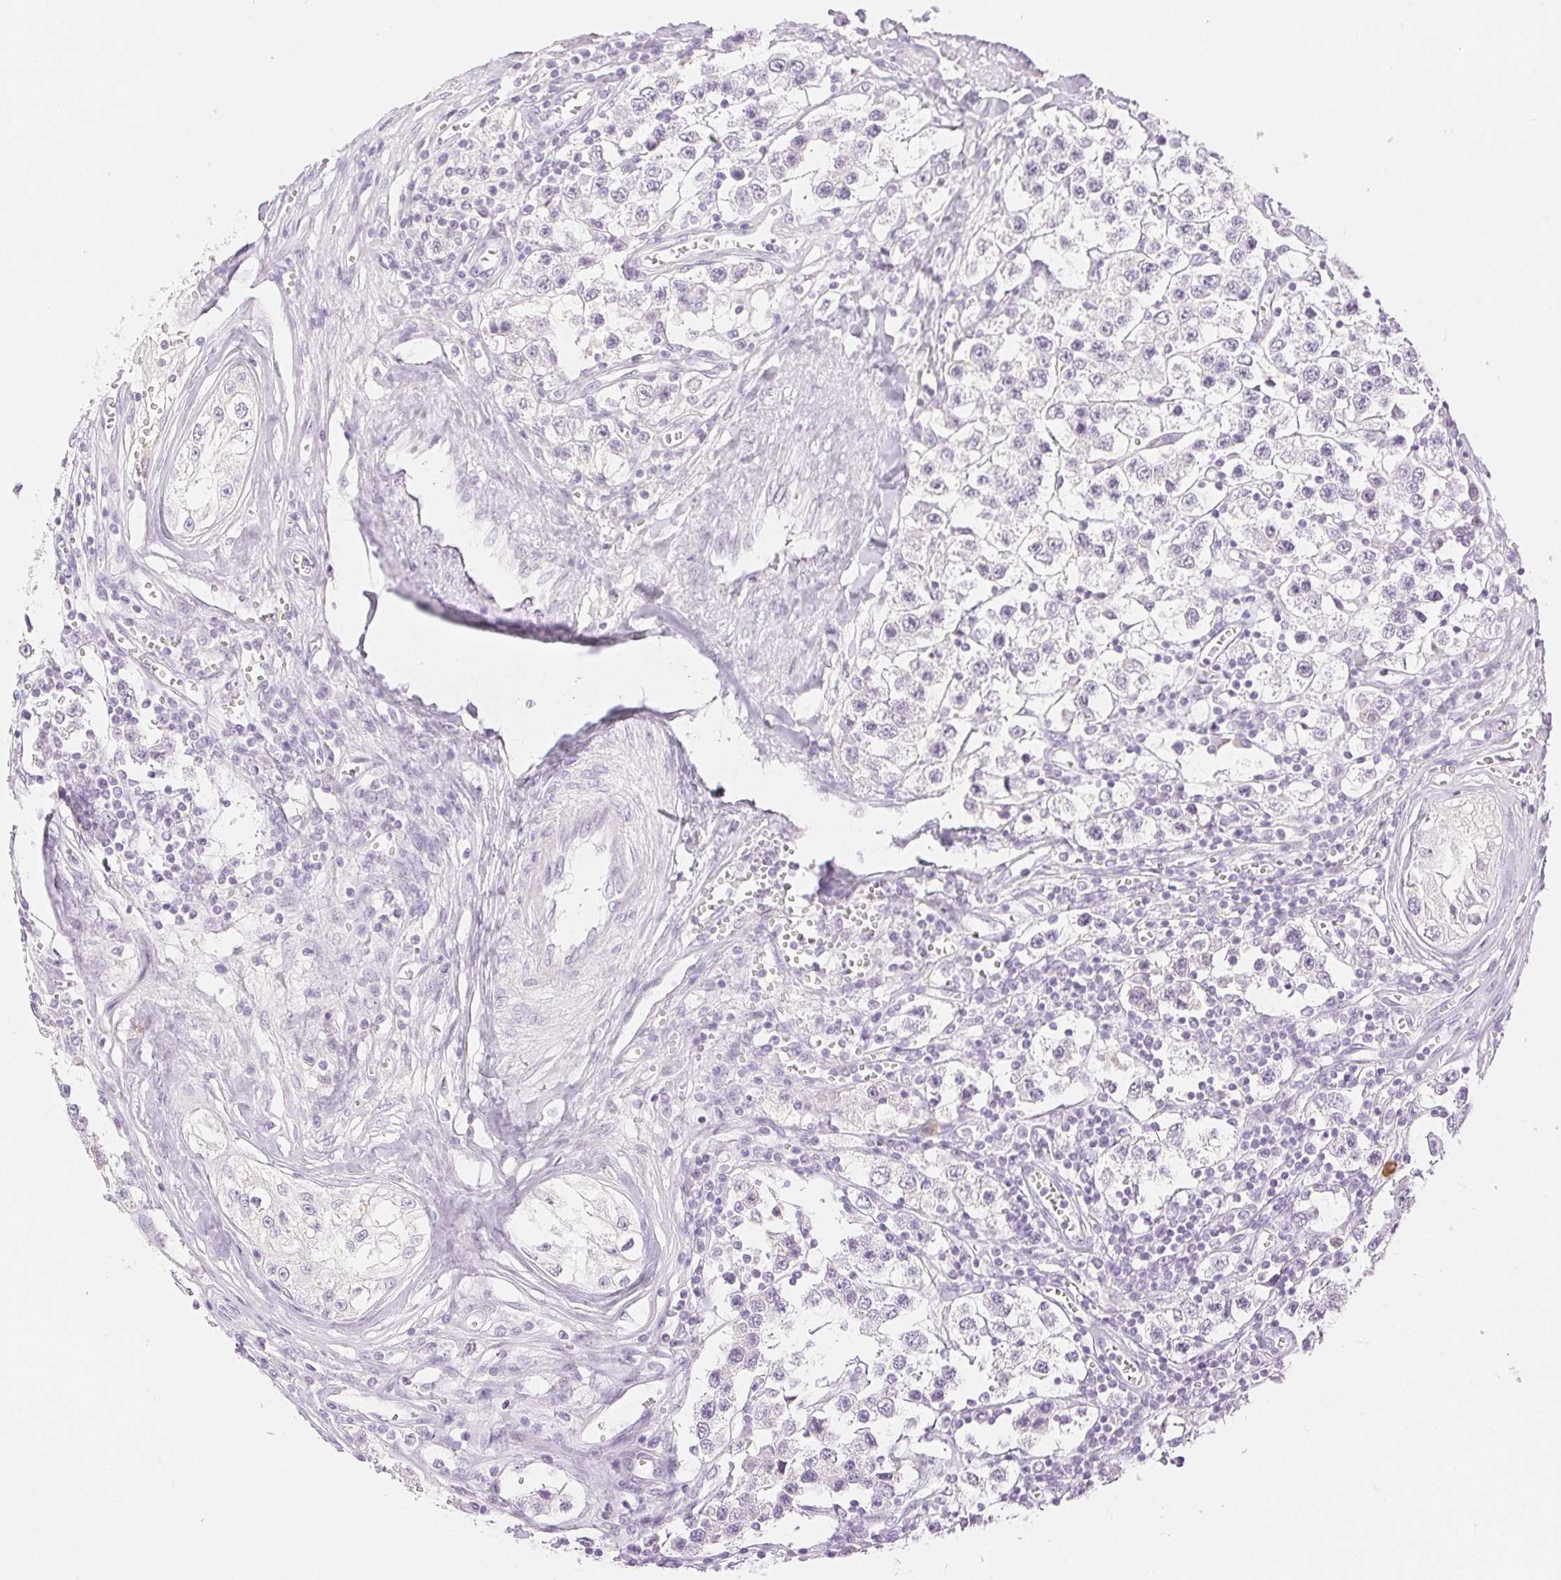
{"staining": {"intensity": "negative", "quantity": "none", "location": "none"}, "tissue": "testis cancer", "cell_type": "Tumor cells", "image_type": "cancer", "snomed": [{"axis": "morphology", "description": "Seminoma, NOS"}, {"axis": "topography", "description": "Testis"}], "caption": "Immunohistochemistry (IHC) micrograph of testis cancer (seminoma) stained for a protein (brown), which demonstrates no expression in tumor cells.", "gene": "SPACA4", "patient": {"sex": "male", "age": 34}}